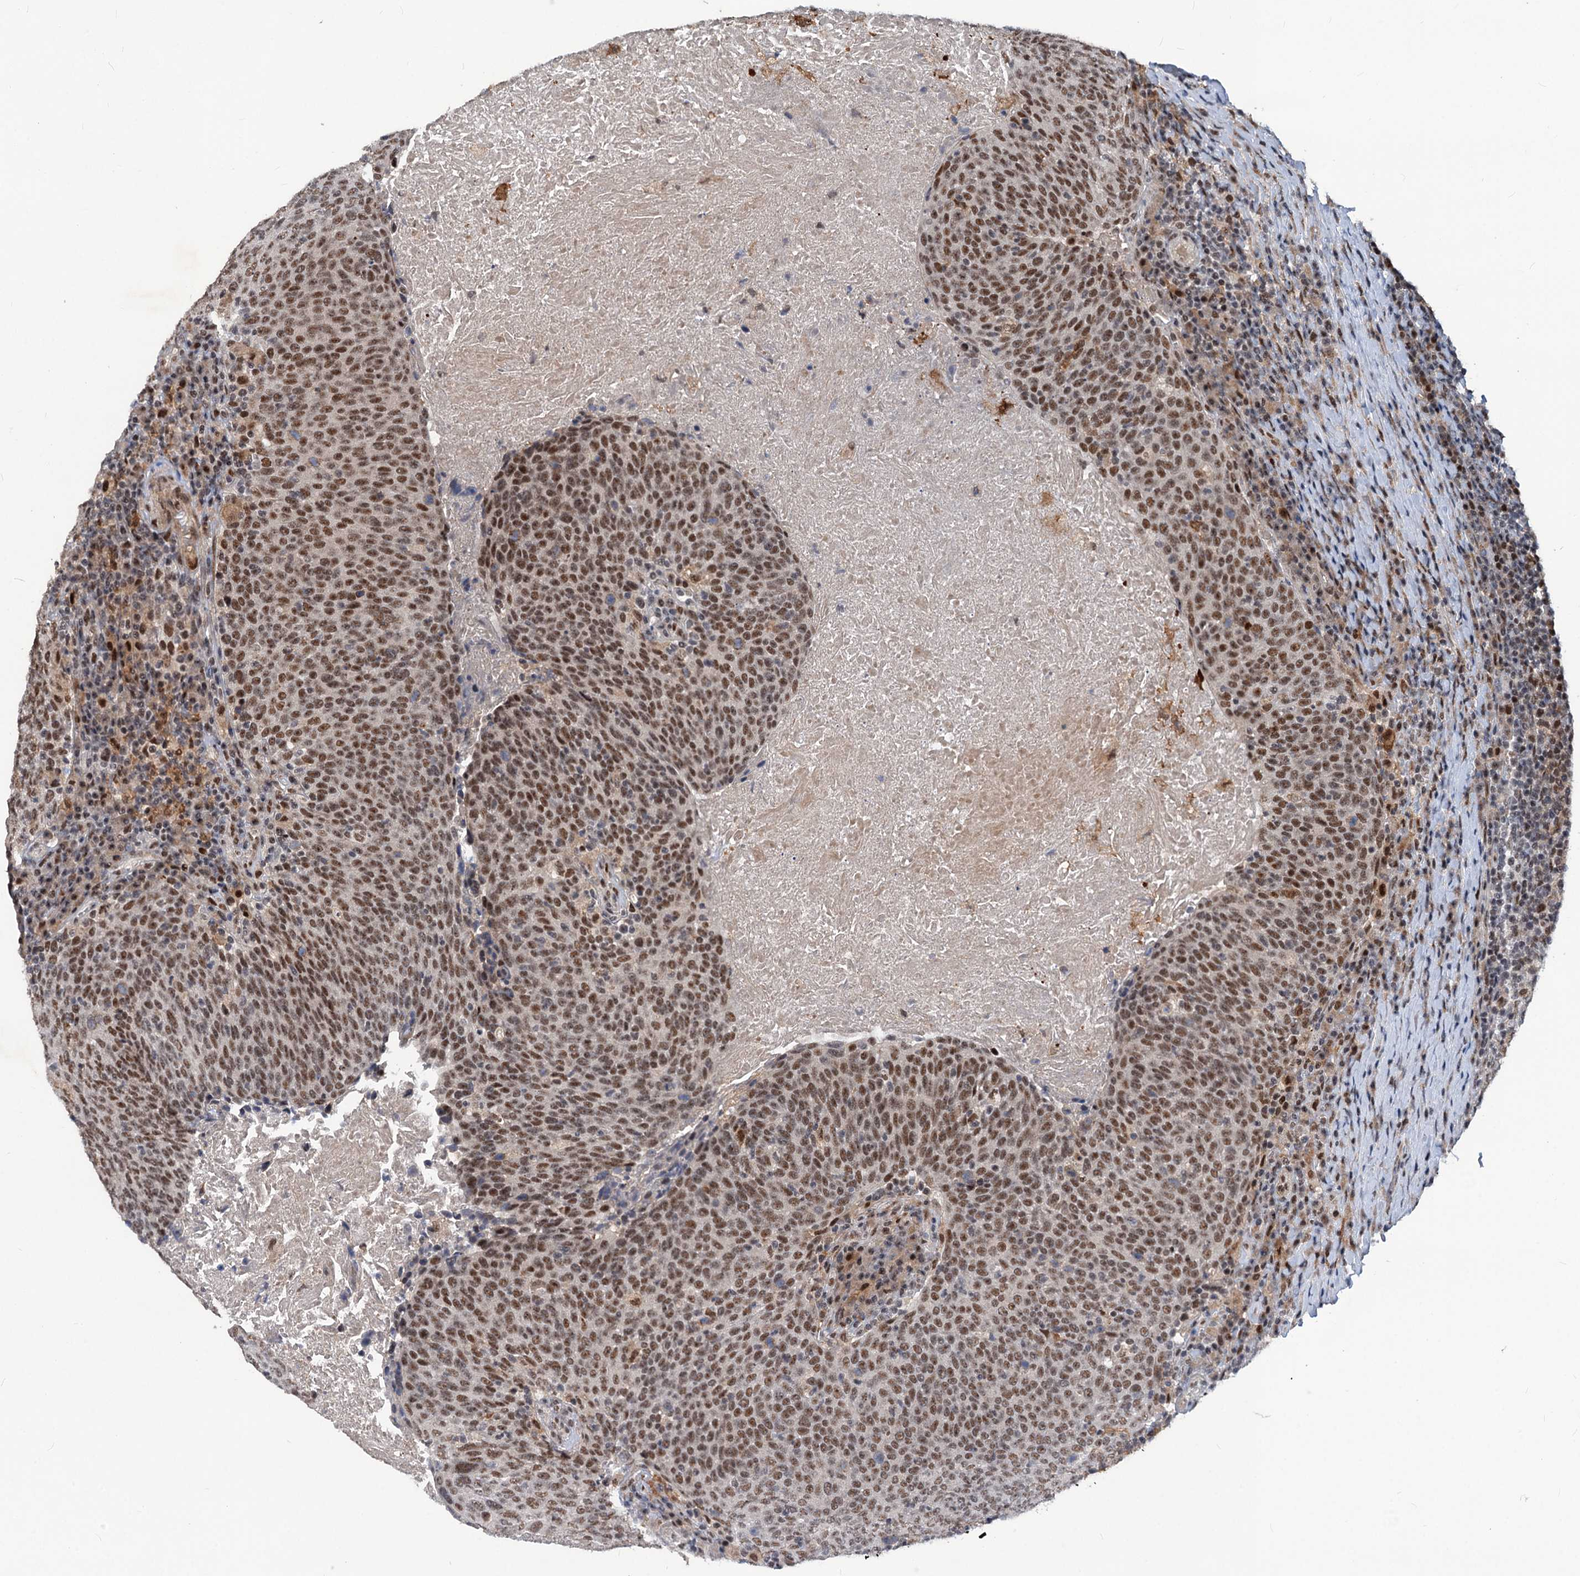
{"staining": {"intensity": "moderate", "quantity": ">75%", "location": "nuclear"}, "tissue": "head and neck cancer", "cell_type": "Tumor cells", "image_type": "cancer", "snomed": [{"axis": "morphology", "description": "Squamous cell carcinoma, NOS"}, {"axis": "morphology", "description": "Squamous cell carcinoma, metastatic, NOS"}, {"axis": "topography", "description": "Lymph node"}, {"axis": "topography", "description": "Head-Neck"}], "caption": "Head and neck cancer tissue exhibits moderate nuclear staining in about >75% of tumor cells", "gene": "PHF8", "patient": {"sex": "male", "age": 62}}